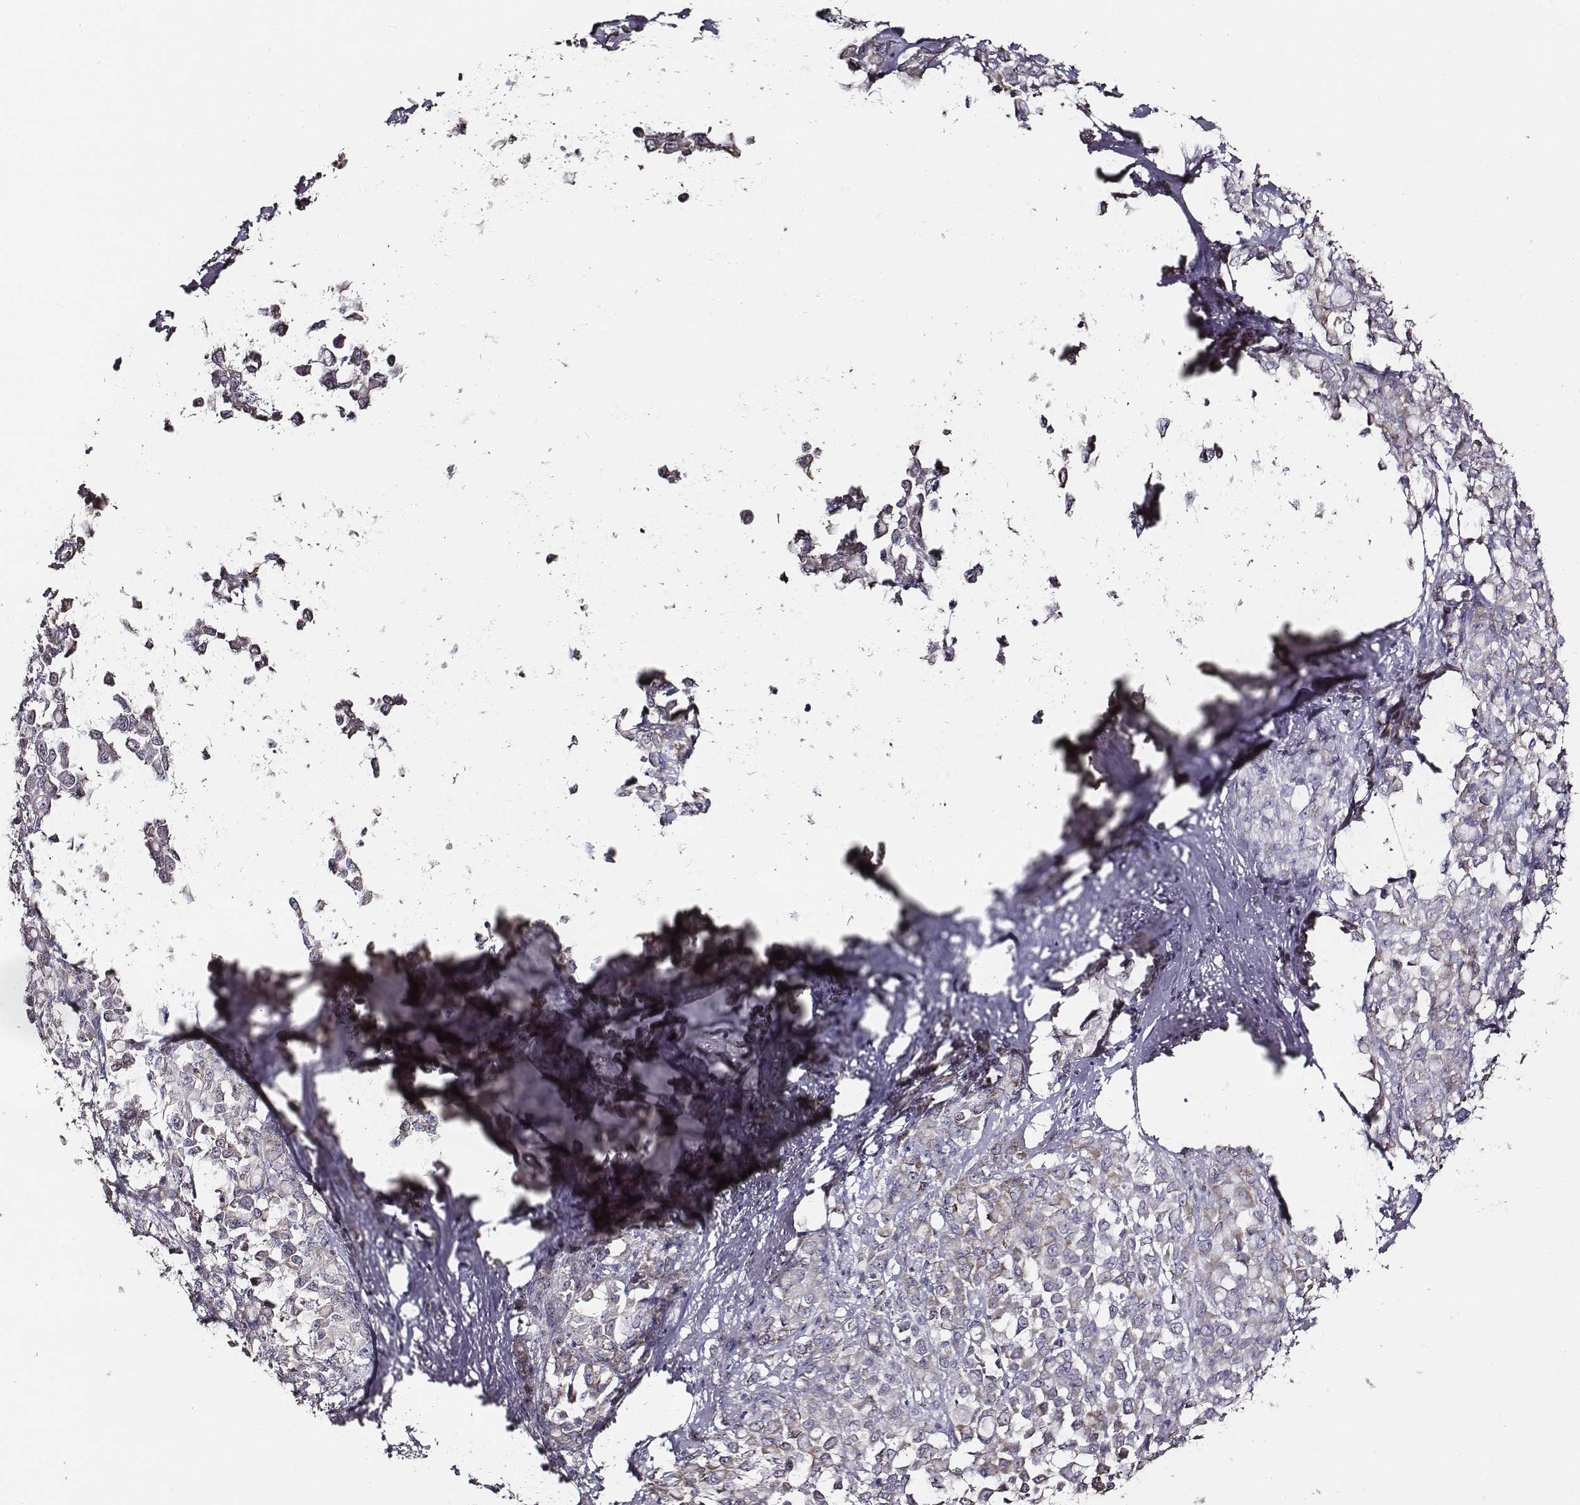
{"staining": {"intensity": "negative", "quantity": "none", "location": "none"}, "tissue": "stomach cancer", "cell_type": "Tumor cells", "image_type": "cancer", "snomed": [{"axis": "morphology", "description": "Adenocarcinoma, NOS"}, {"axis": "topography", "description": "Stomach"}], "caption": "Photomicrograph shows no significant protein positivity in tumor cells of stomach adenocarcinoma.", "gene": "AADAT", "patient": {"sex": "female", "age": 76}}